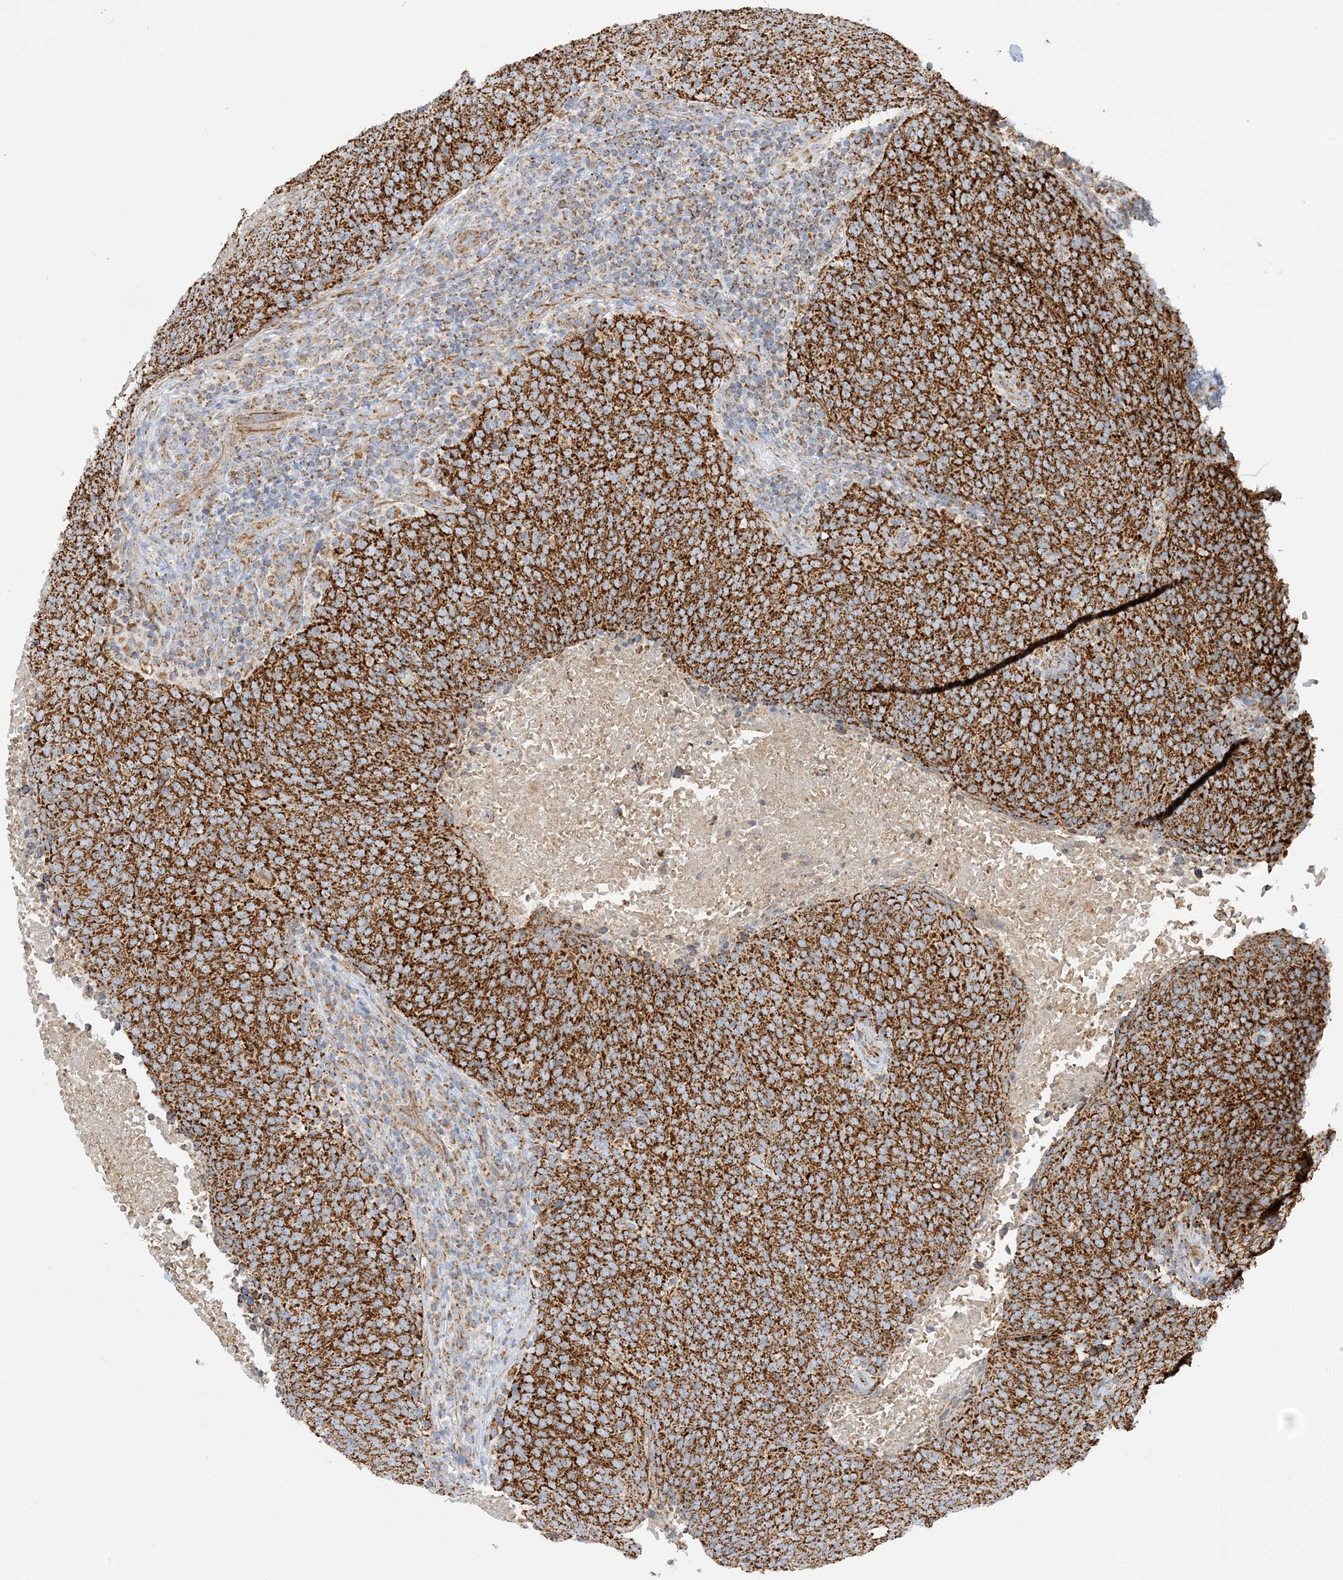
{"staining": {"intensity": "strong", "quantity": ">75%", "location": "cytoplasmic/membranous"}, "tissue": "head and neck cancer", "cell_type": "Tumor cells", "image_type": "cancer", "snomed": [{"axis": "morphology", "description": "Squamous cell carcinoma, NOS"}, {"axis": "morphology", "description": "Squamous cell carcinoma, metastatic, NOS"}, {"axis": "topography", "description": "Lymph node"}, {"axis": "topography", "description": "Head-Neck"}], "caption": "This is an image of immunohistochemistry (IHC) staining of metastatic squamous cell carcinoma (head and neck), which shows strong expression in the cytoplasmic/membranous of tumor cells.", "gene": "COA3", "patient": {"sex": "male", "age": 62}}